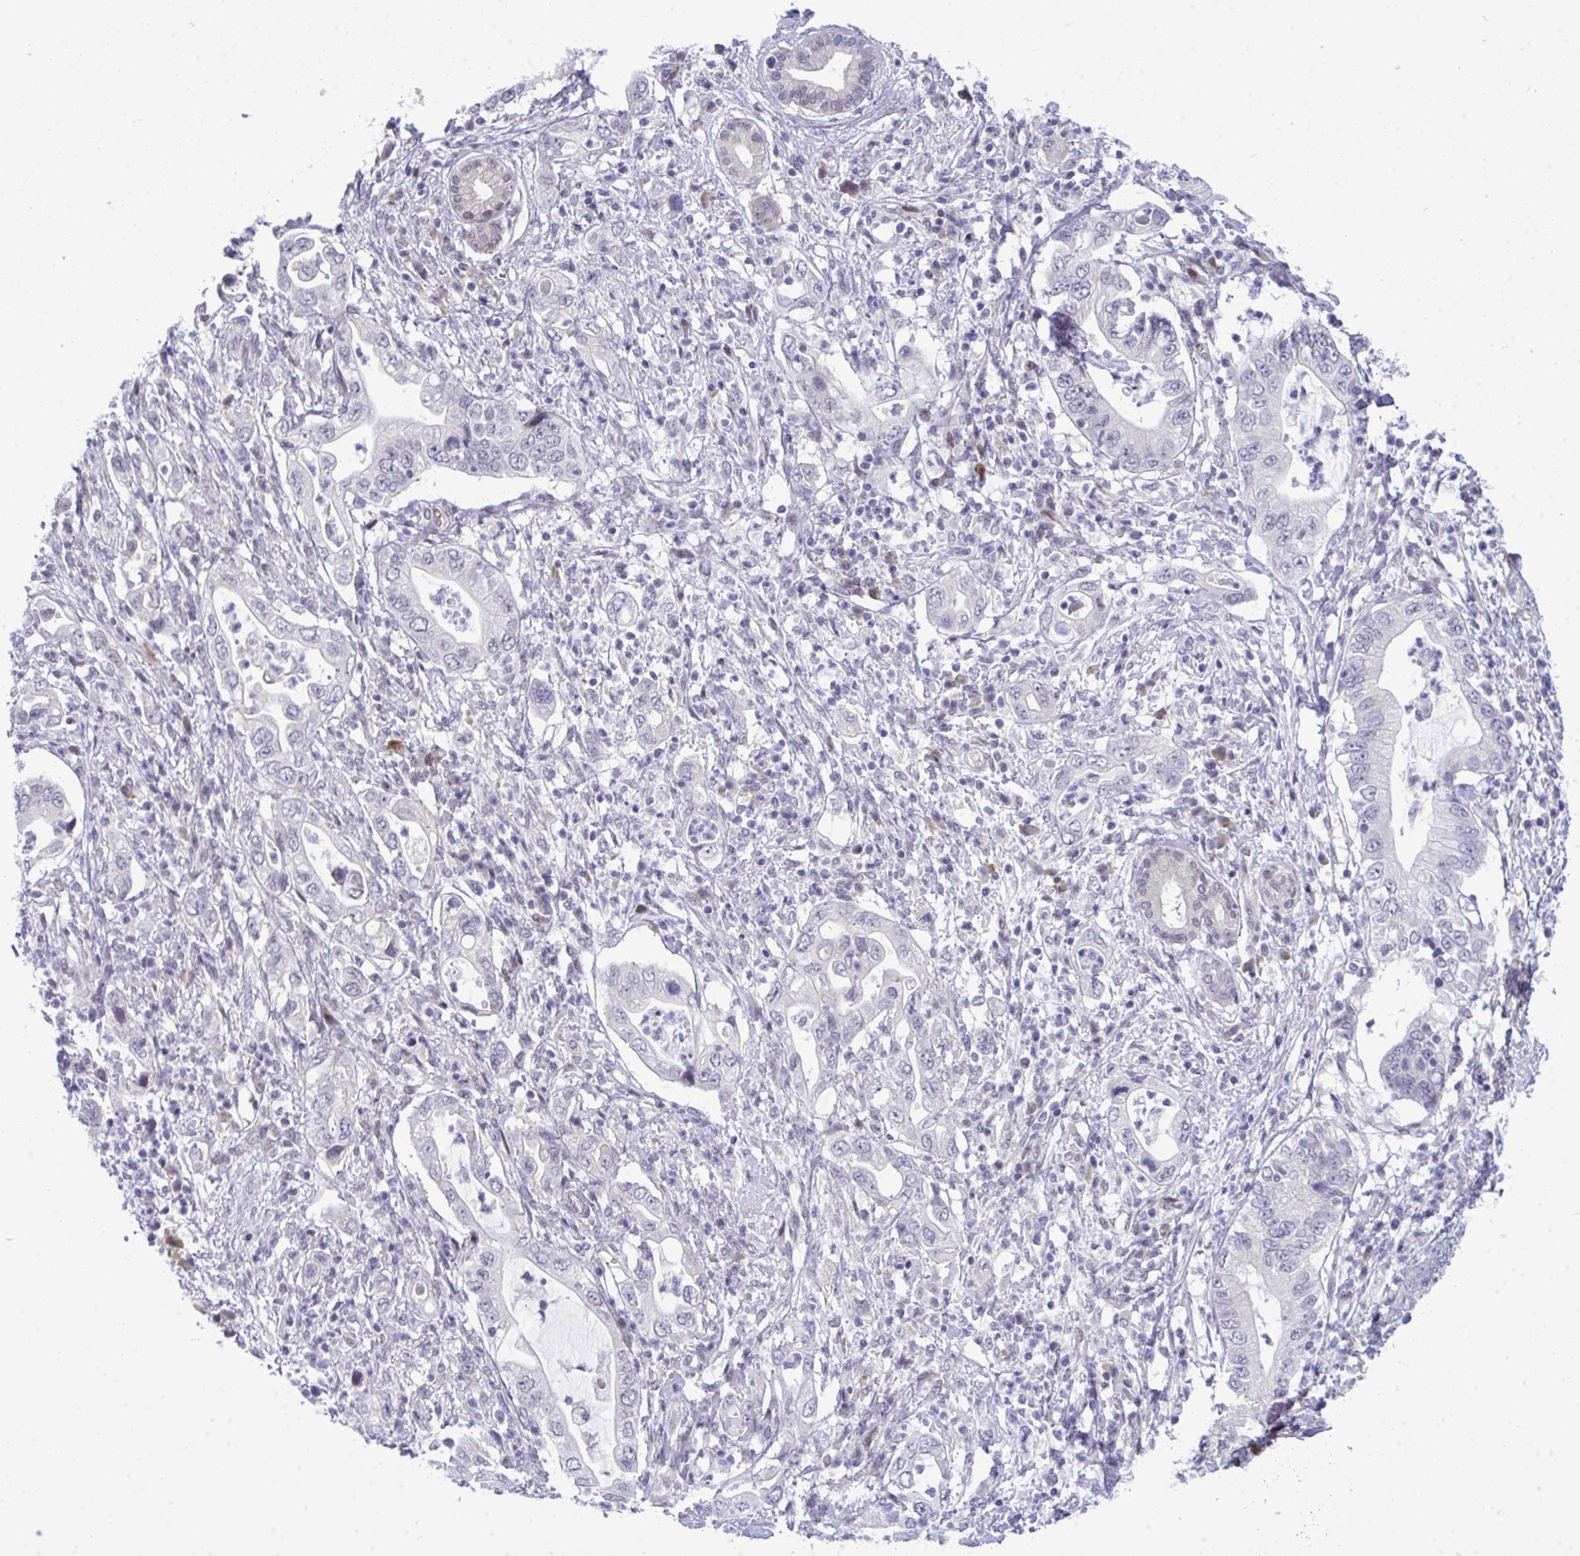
{"staining": {"intensity": "negative", "quantity": "none", "location": "none"}, "tissue": "pancreatic cancer", "cell_type": "Tumor cells", "image_type": "cancer", "snomed": [{"axis": "morphology", "description": "Adenocarcinoma, NOS"}, {"axis": "topography", "description": "Pancreas"}], "caption": "IHC of pancreatic cancer (adenocarcinoma) exhibits no positivity in tumor cells.", "gene": "TAB1", "patient": {"sex": "female", "age": 72}}